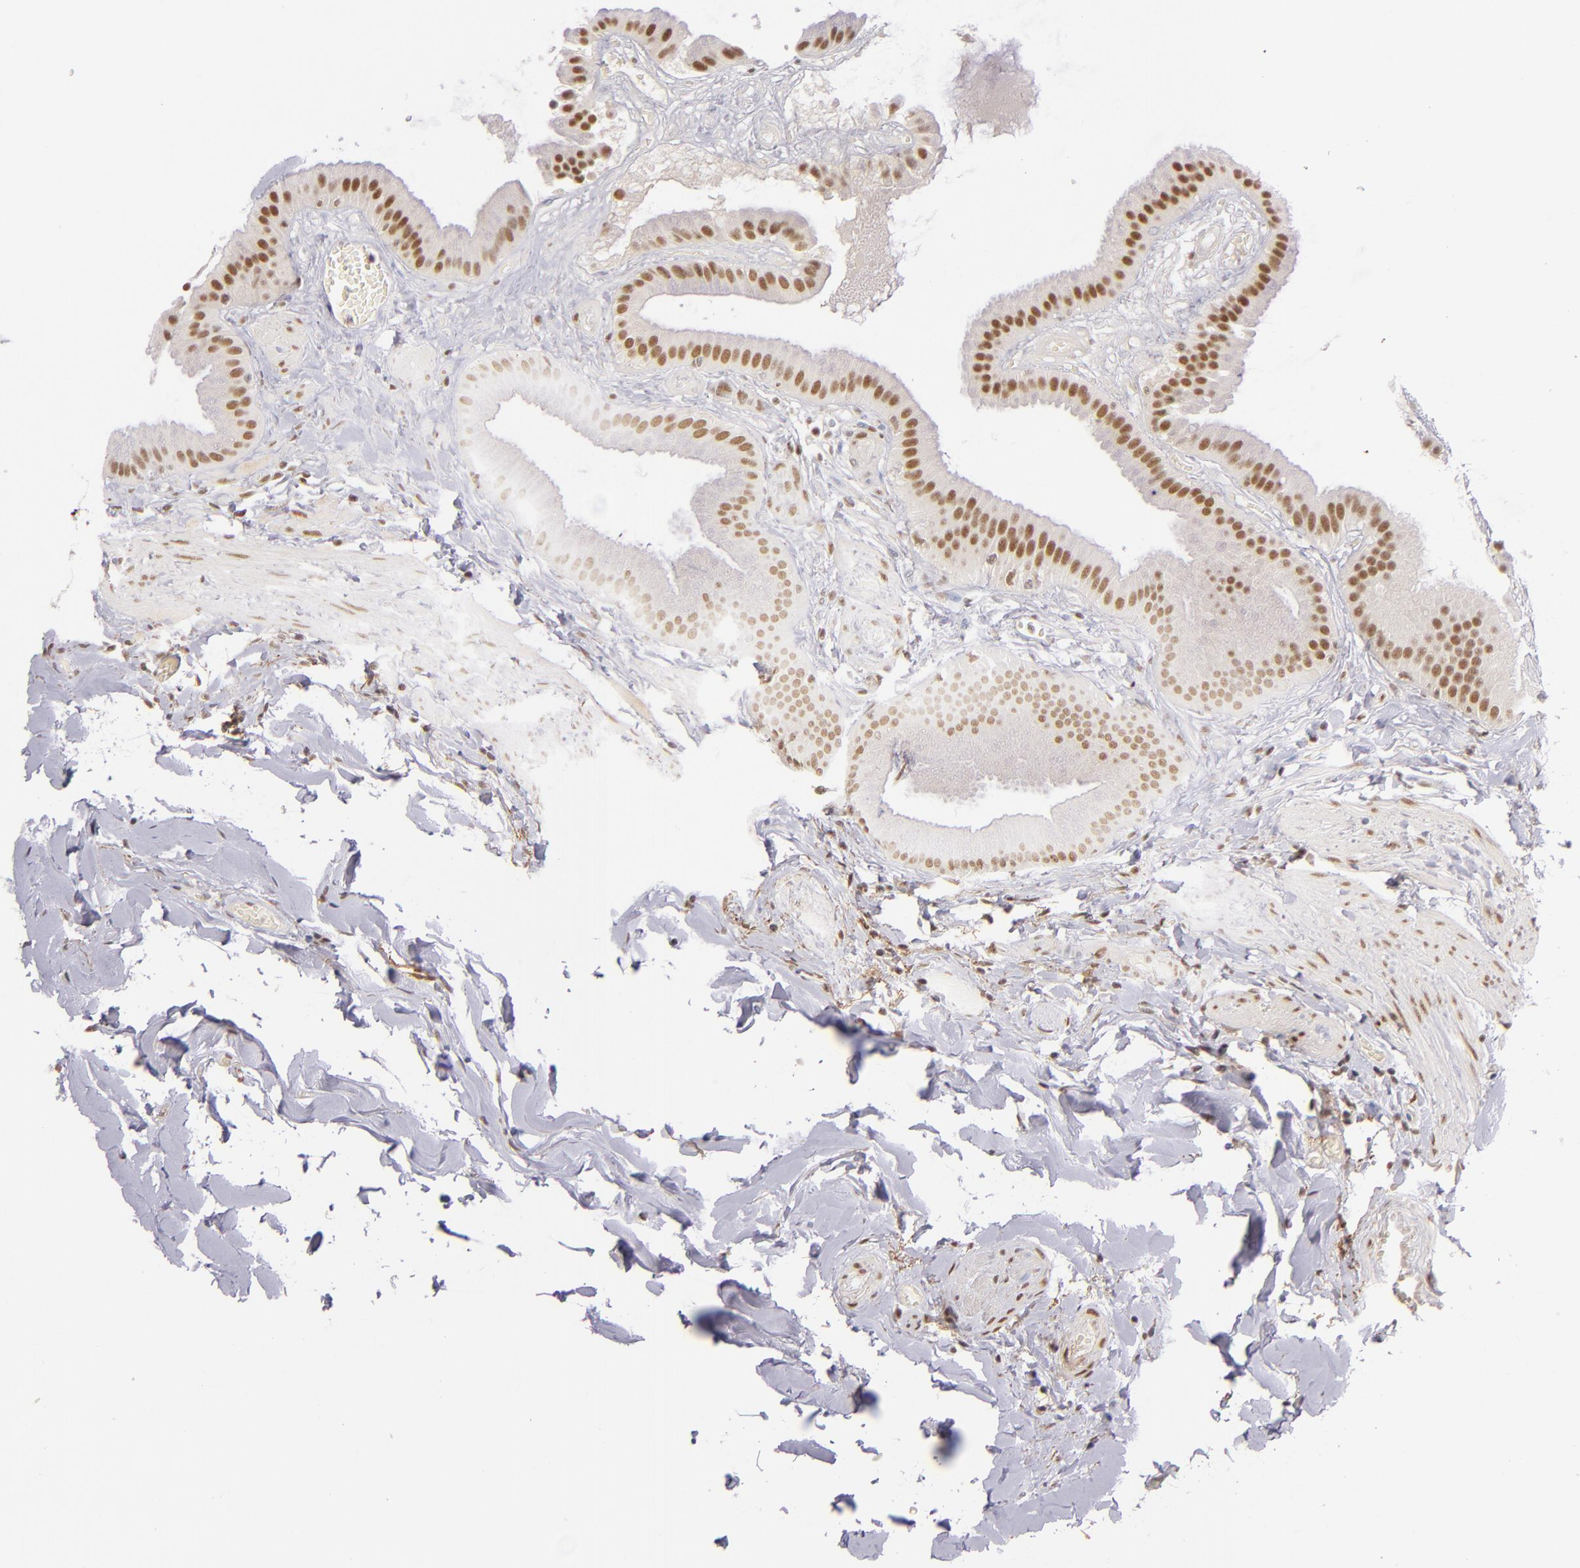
{"staining": {"intensity": "moderate", "quantity": ">75%", "location": "nuclear"}, "tissue": "gallbladder", "cell_type": "Glandular cells", "image_type": "normal", "snomed": [{"axis": "morphology", "description": "Normal tissue, NOS"}, {"axis": "topography", "description": "Gallbladder"}], "caption": "Brown immunohistochemical staining in benign human gallbladder shows moderate nuclear positivity in approximately >75% of glandular cells.", "gene": "ZNF148", "patient": {"sex": "female", "age": 63}}